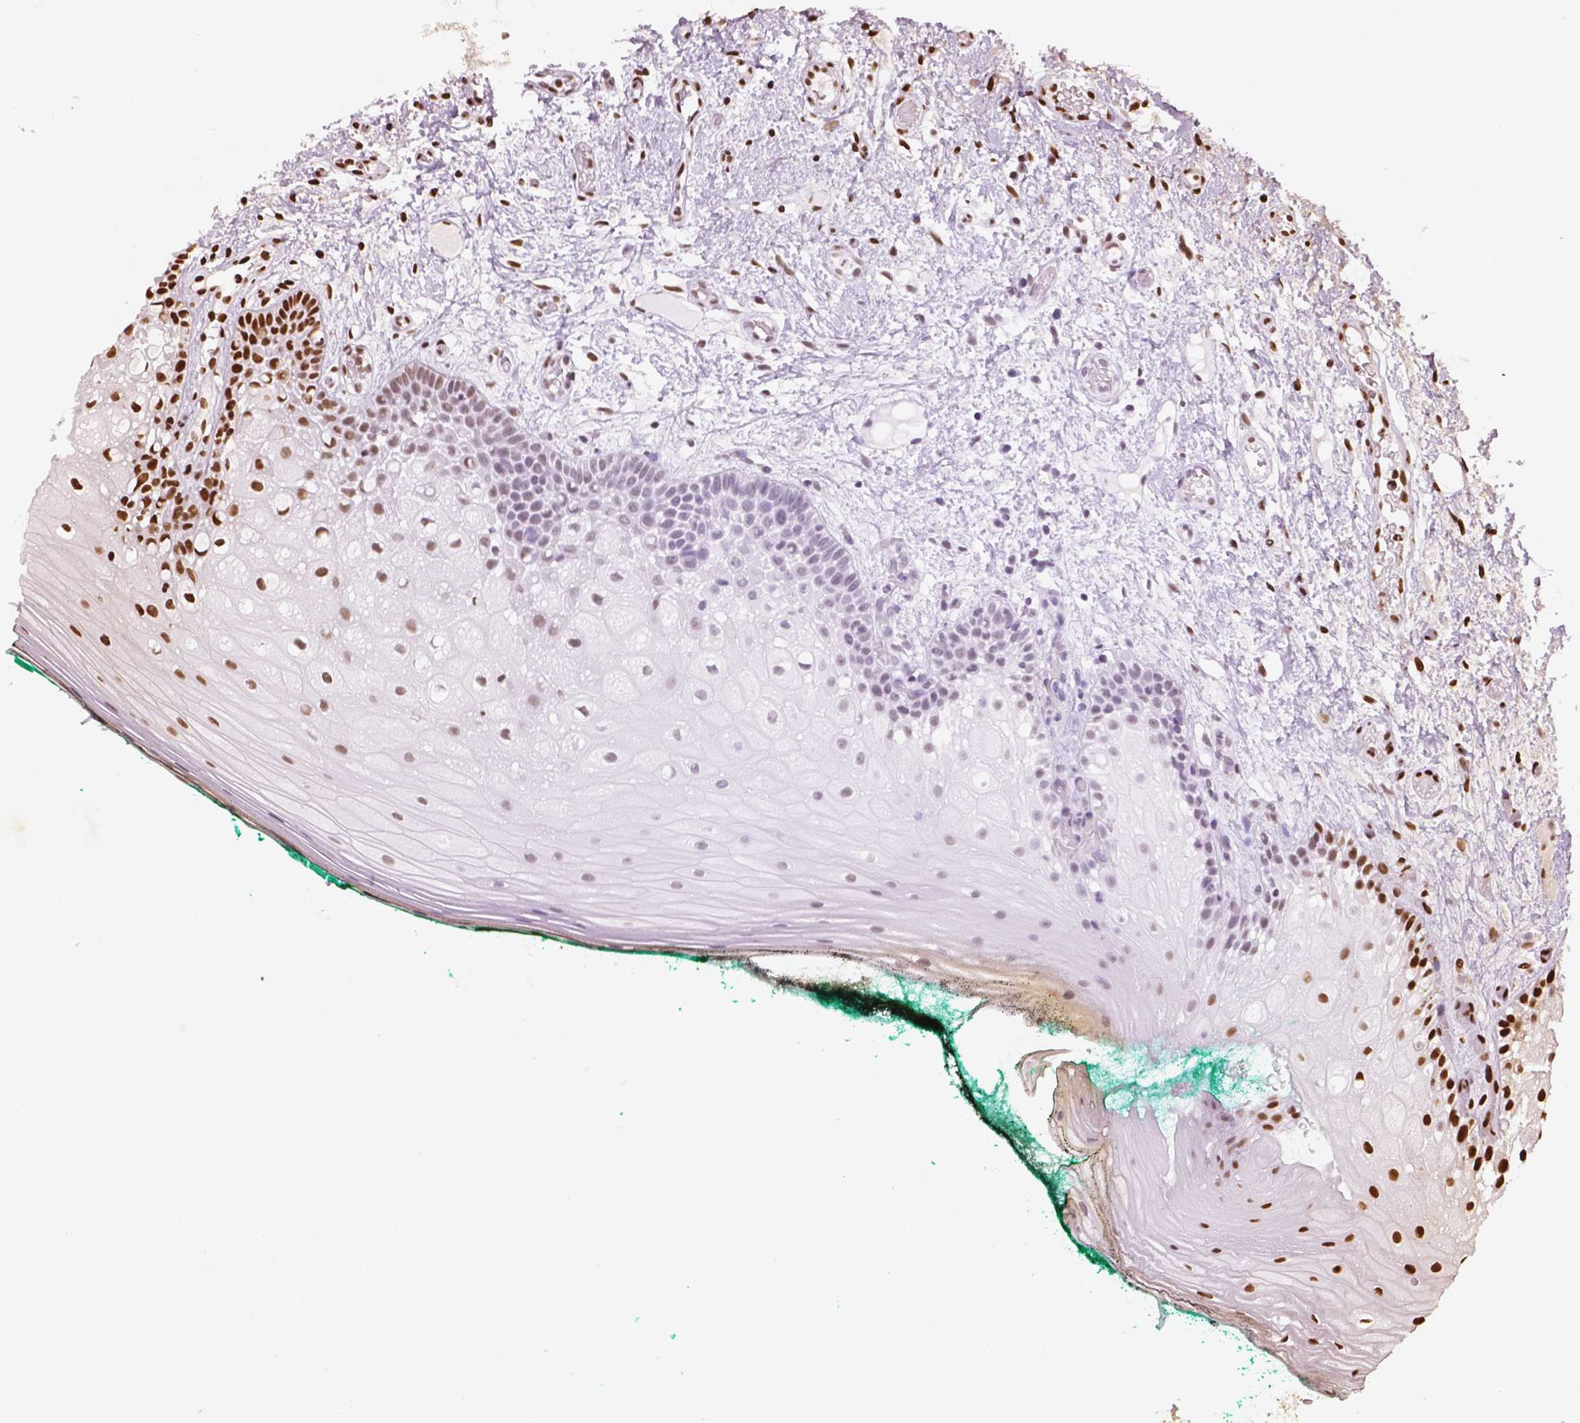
{"staining": {"intensity": "strong", "quantity": "25%-75%", "location": "nuclear"}, "tissue": "oral mucosa", "cell_type": "Squamous epithelial cells", "image_type": "normal", "snomed": [{"axis": "morphology", "description": "Normal tissue, NOS"}, {"axis": "topography", "description": "Oral tissue"}], "caption": "Immunohistochemistry (IHC) (DAB (3,3'-diaminobenzidine)) staining of unremarkable oral mucosa reveals strong nuclear protein positivity in about 25%-75% of squamous epithelial cells. The staining was performed using DAB (3,3'-diaminobenzidine) to visualize the protein expression in brown, while the nuclei were stained in blue with hematoxylin (Magnification: 20x).", "gene": "BRD4", "patient": {"sex": "female", "age": 83}}